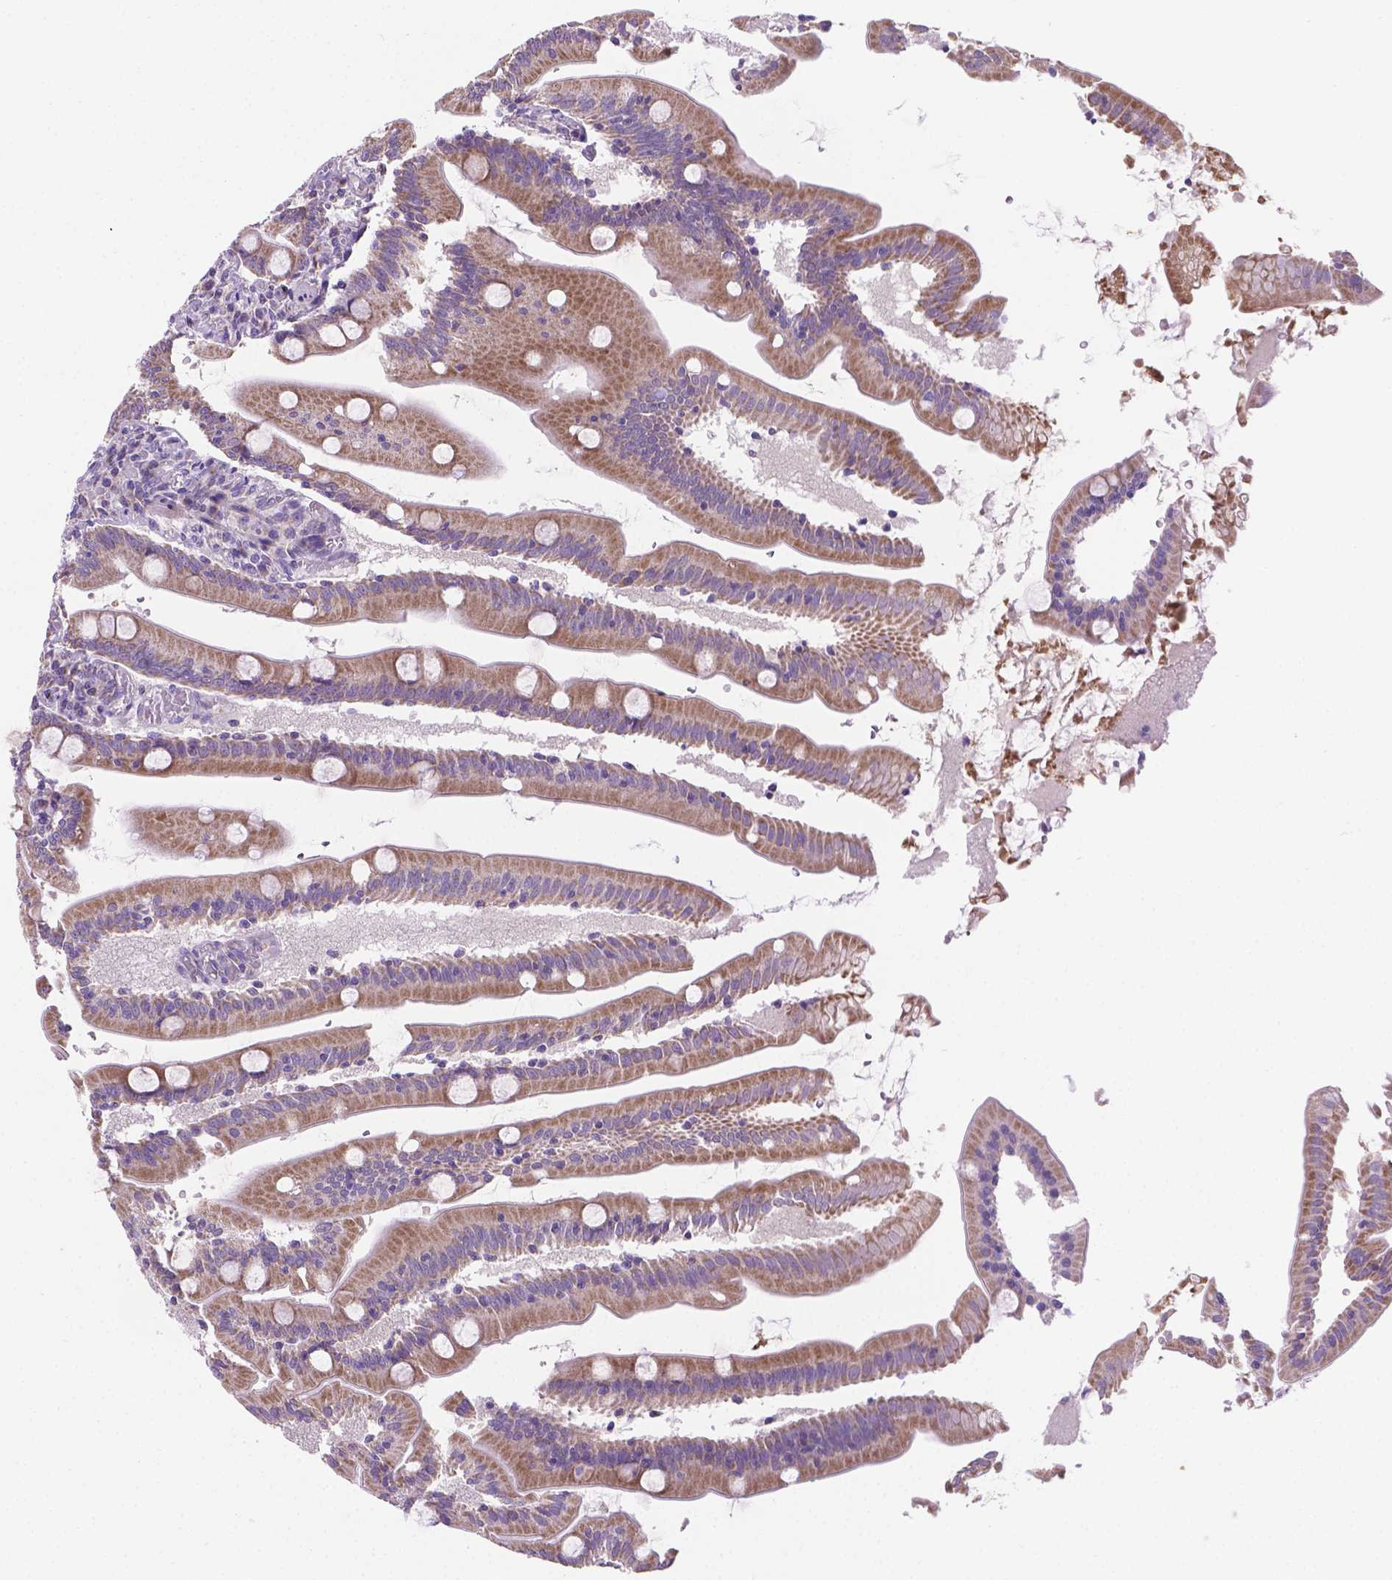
{"staining": {"intensity": "moderate", "quantity": "25%-75%", "location": "cytoplasmic/membranous"}, "tissue": "small intestine", "cell_type": "Glandular cells", "image_type": "normal", "snomed": [{"axis": "morphology", "description": "Normal tissue, NOS"}, {"axis": "topography", "description": "Small intestine"}], "caption": "About 25%-75% of glandular cells in unremarkable human small intestine show moderate cytoplasmic/membranous protein staining as visualized by brown immunohistochemical staining.", "gene": "CSPG5", "patient": {"sex": "male", "age": 37}}